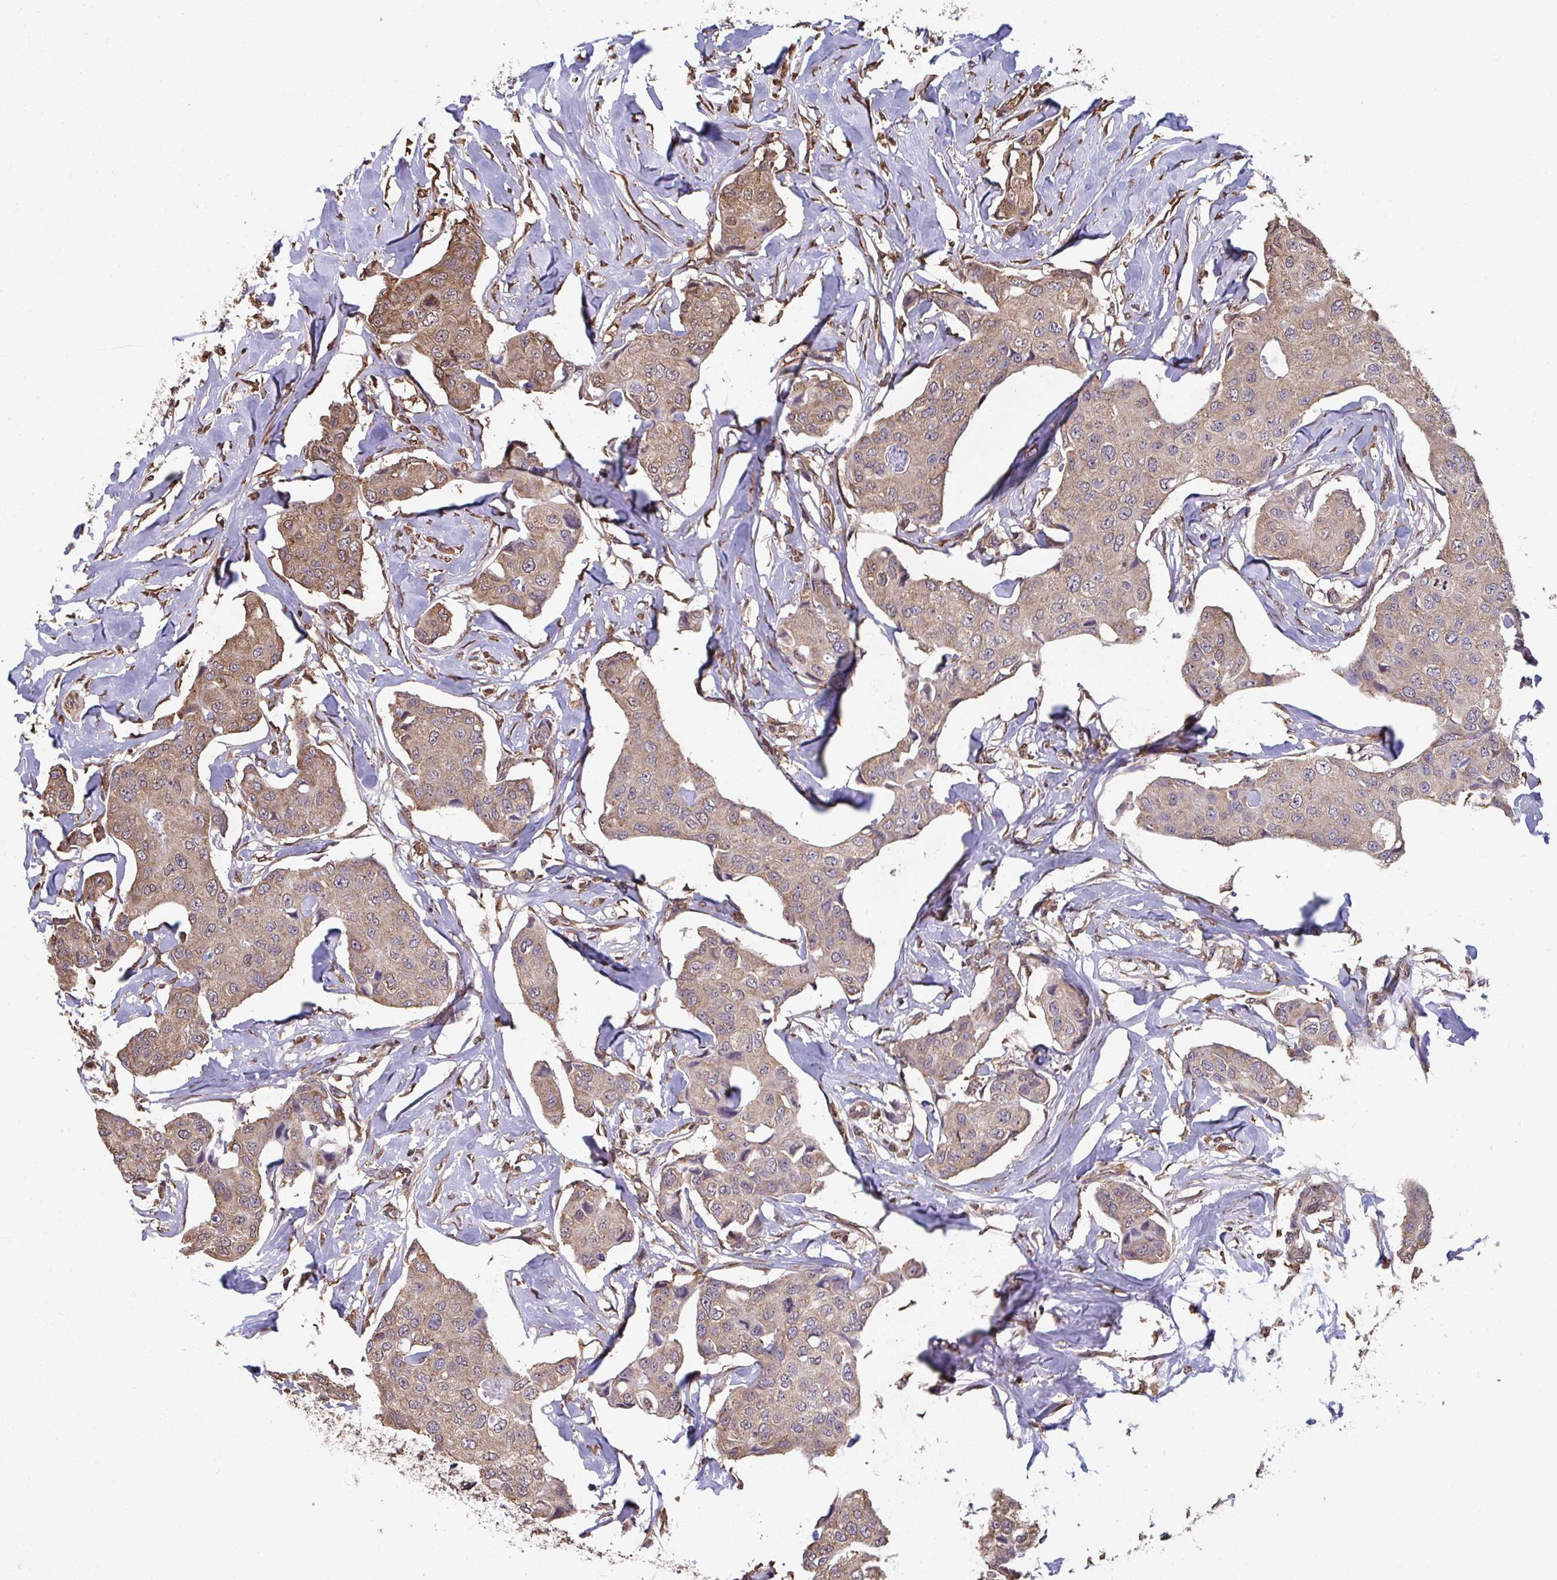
{"staining": {"intensity": "weak", "quantity": ">75%", "location": "cytoplasmic/membranous"}, "tissue": "breast cancer", "cell_type": "Tumor cells", "image_type": "cancer", "snomed": [{"axis": "morphology", "description": "Duct carcinoma"}, {"axis": "topography", "description": "Breast"}, {"axis": "topography", "description": "Lymph node"}], "caption": "Breast cancer (infiltrating ductal carcinoma) stained for a protein (brown) exhibits weak cytoplasmic/membranous positive positivity in about >75% of tumor cells.", "gene": "SYNCRIP", "patient": {"sex": "female", "age": 80}}